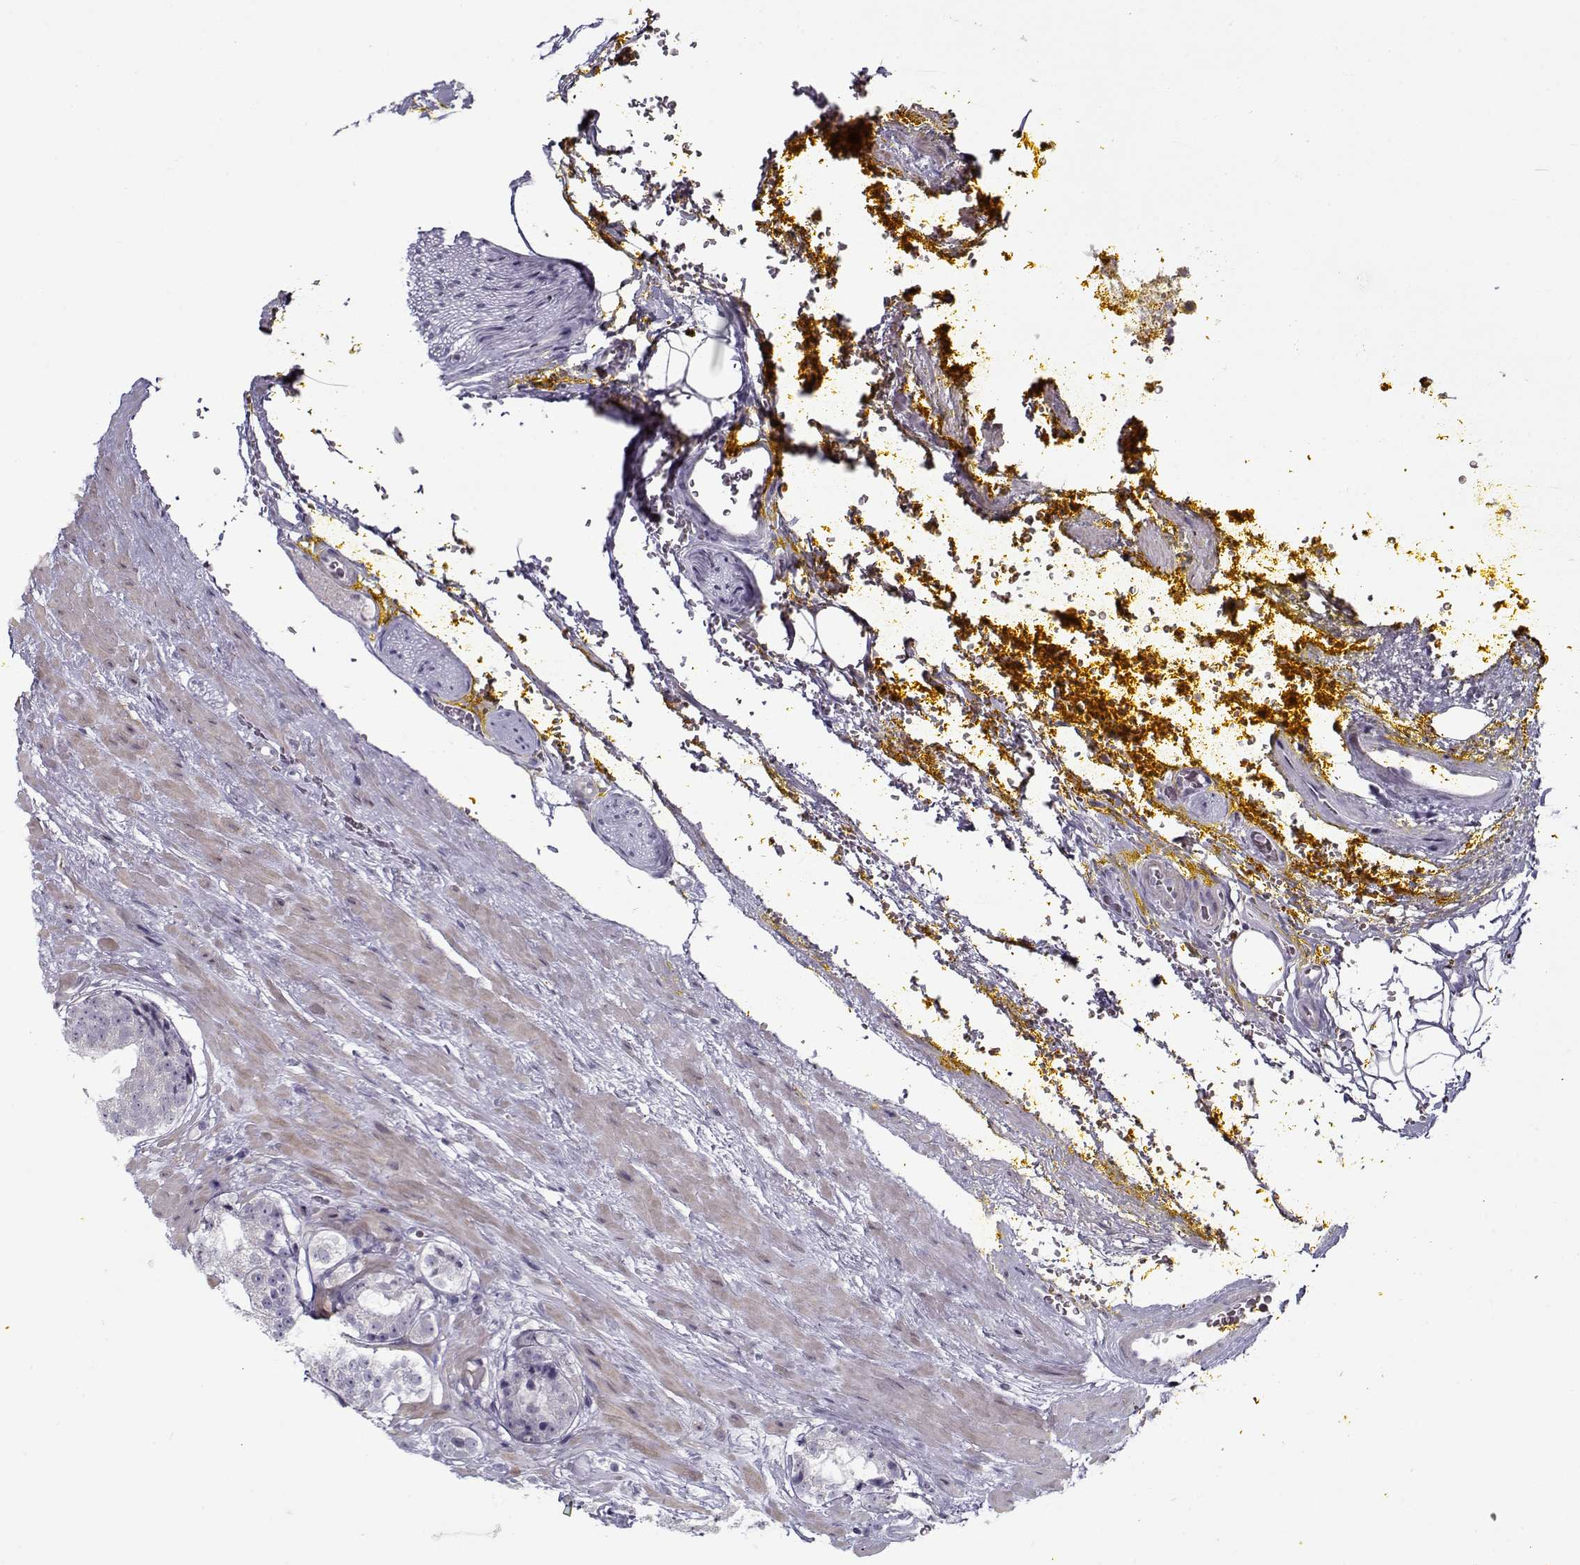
{"staining": {"intensity": "negative", "quantity": "none", "location": "none"}, "tissue": "prostate cancer", "cell_type": "Tumor cells", "image_type": "cancer", "snomed": [{"axis": "morphology", "description": "Adenocarcinoma, Low grade"}, {"axis": "topography", "description": "Prostate"}], "caption": "Immunohistochemical staining of human prostate cancer displays no significant expression in tumor cells.", "gene": "CIBAR1", "patient": {"sex": "male", "age": 60}}